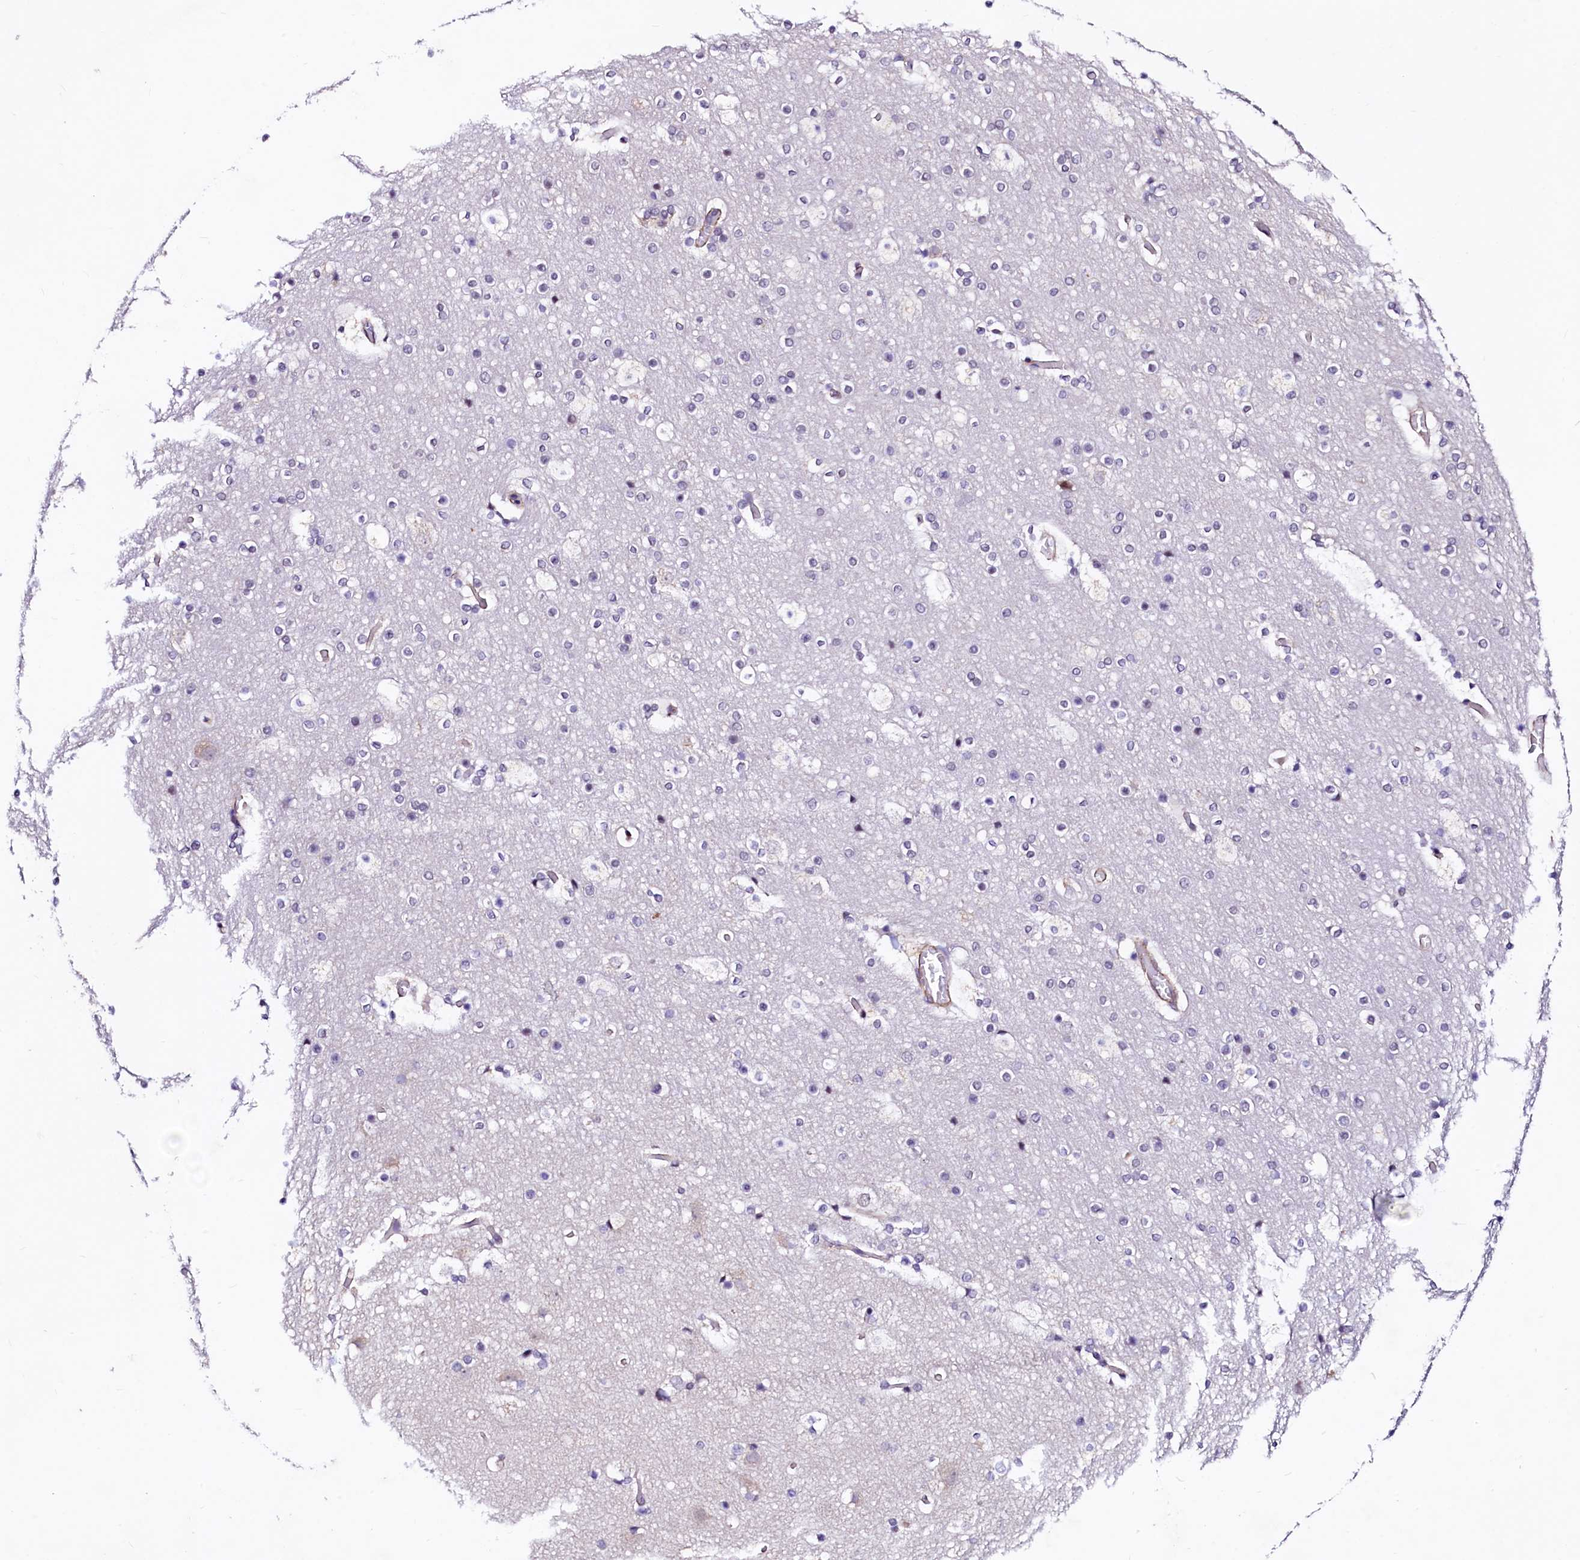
{"staining": {"intensity": "moderate", "quantity": "25%-75%", "location": "cytoplasmic/membranous"}, "tissue": "cerebral cortex", "cell_type": "Endothelial cells", "image_type": "normal", "snomed": [{"axis": "morphology", "description": "Normal tissue, NOS"}, {"axis": "topography", "description": "Cerebral cortex"}], "caption": "Human cerebral cortex stained with a brown dye demonstrates moderate cytoplasmic/membranous positive positivity in about 25%-75% of endothelial cells.", "gene": "GPR176", "patient": {"sex": "male", "age": 57}}